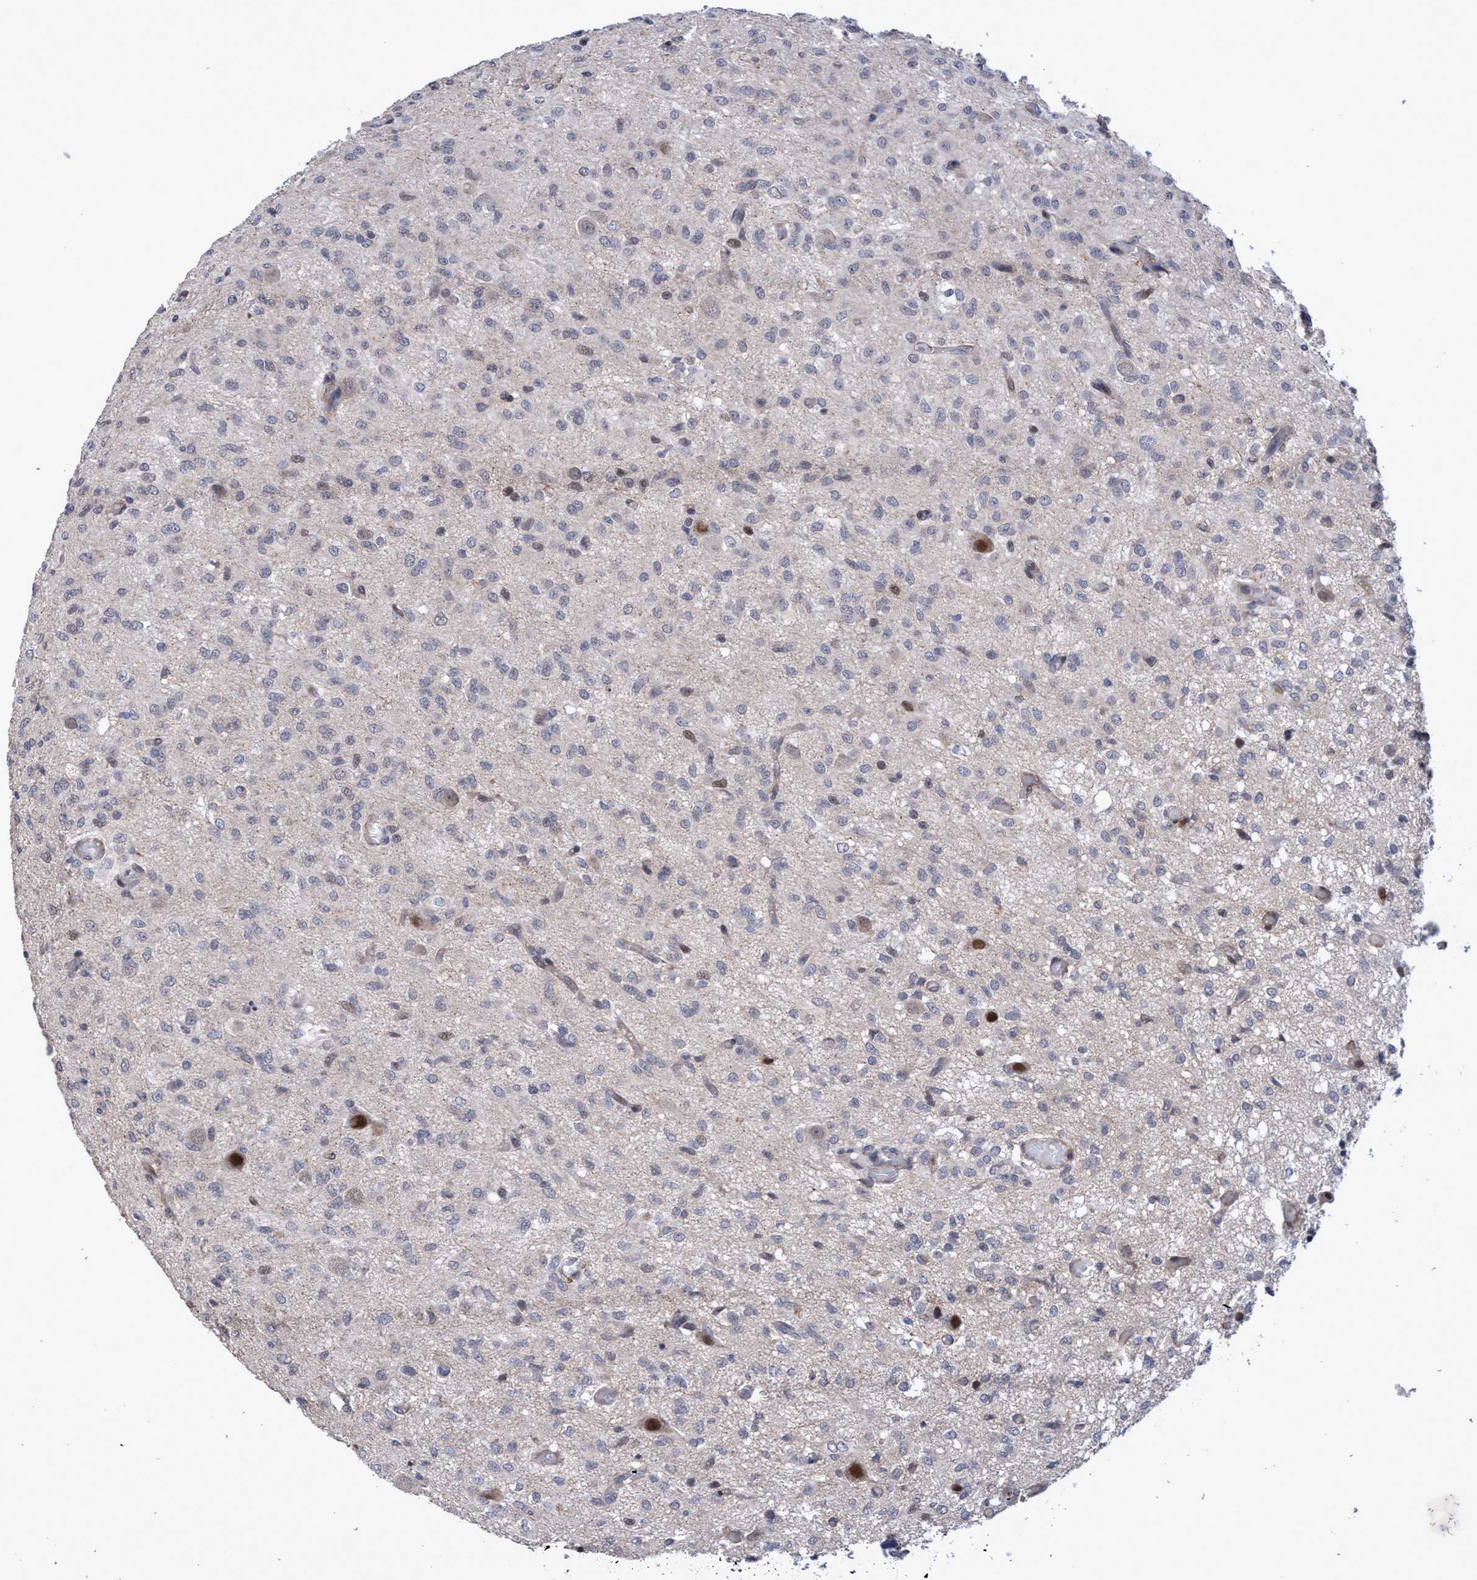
{"staining": {"intensity": "negative", "quantity": "none", "location": "none"}, "tissue": "glioma", "cell_type": "Tumor cells", "image_type": "cancer", "snomed": [{"axis": "morphology", "description": "Glioma, malignant, High grade"}, {"axis": "topography", "description": "Brain"}], "caption": "High magnification brightfield microscopy of glioma stained with DAB (3,3'-diaminobenzidine) (brown) and counterstained with hematoxylin (blue): tumor cells show no significant positivity.", "gene": "ZNF750", "patient": {"sex": "female", "age": 59}}